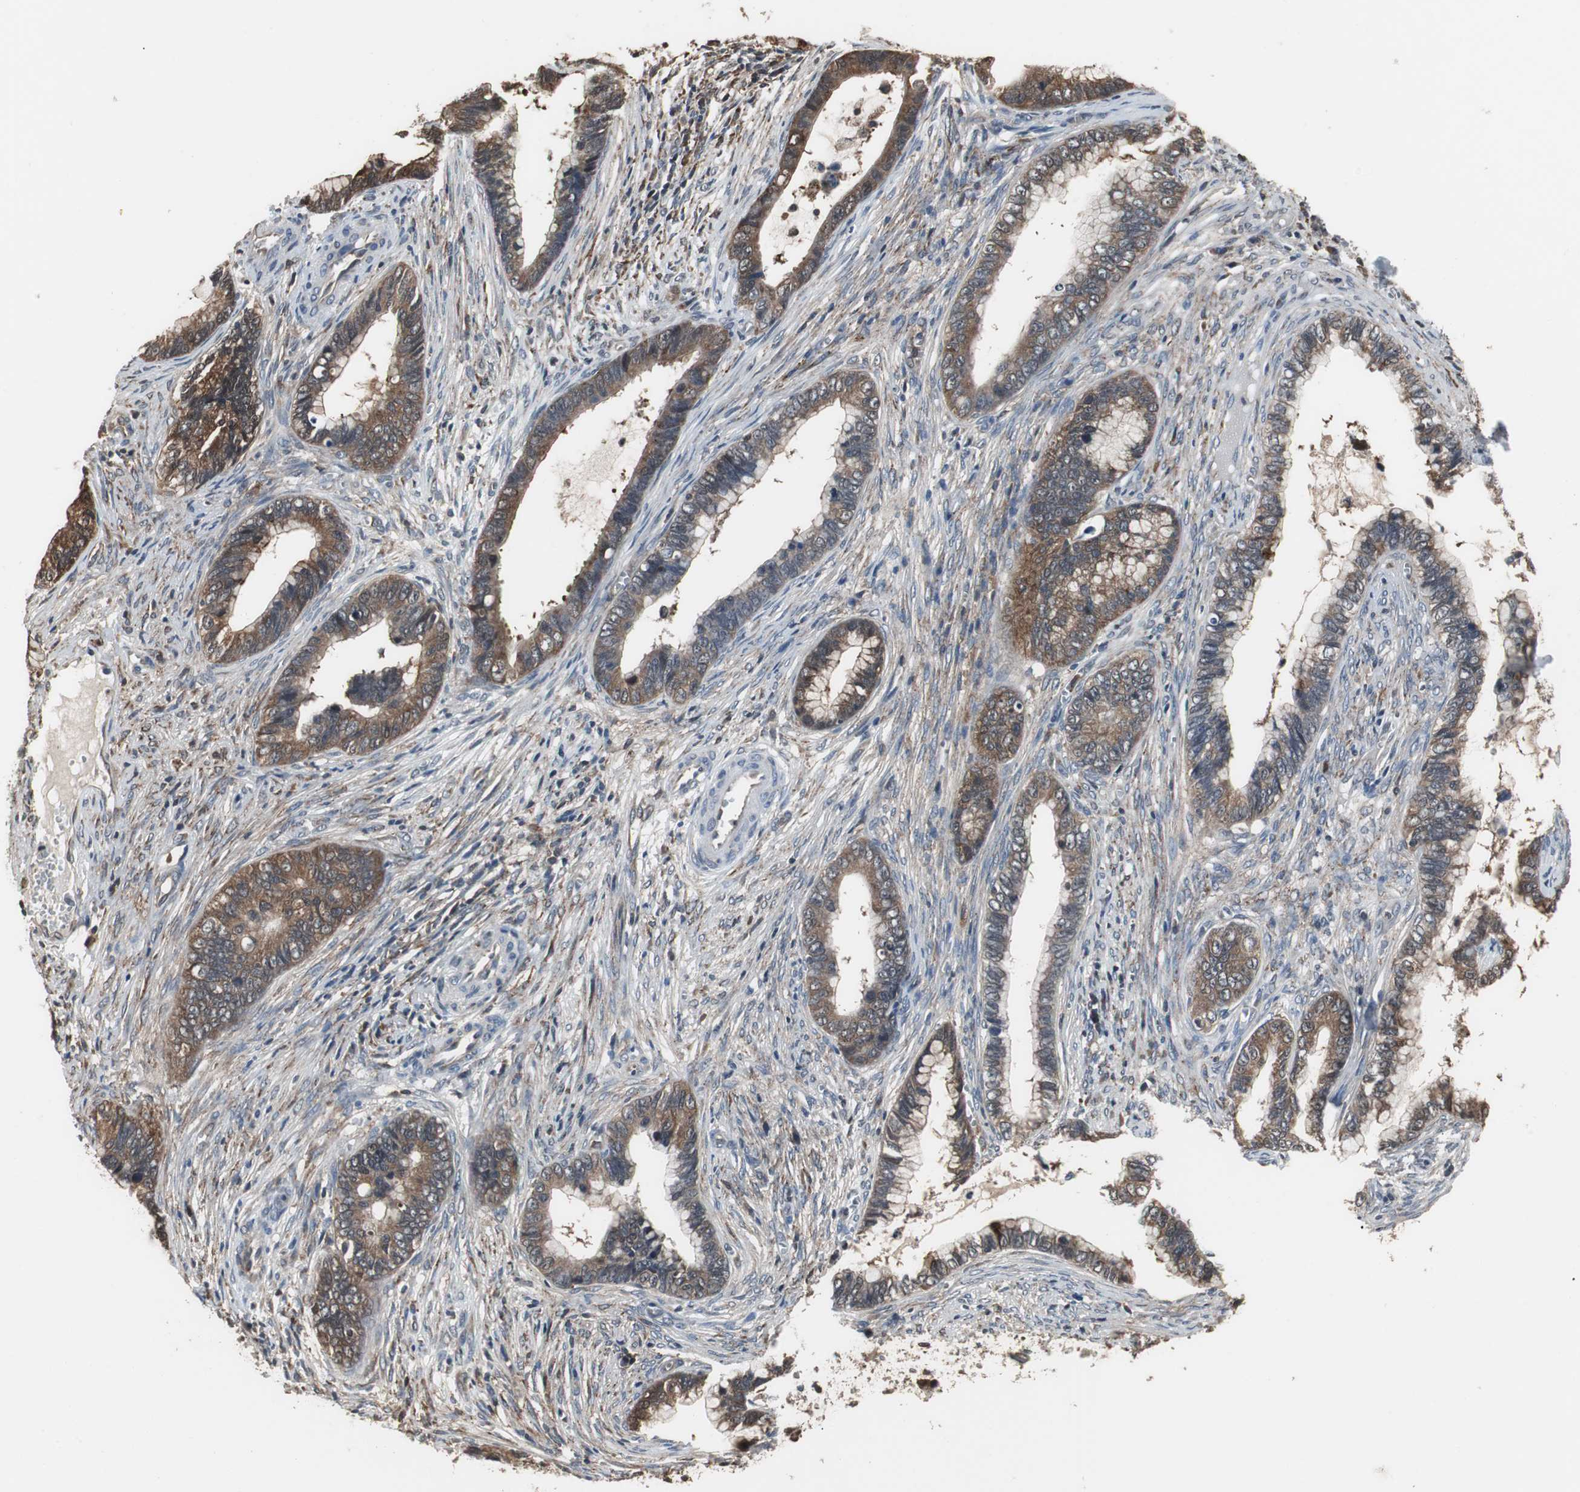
{"staining": {"intensity": "strong", "quantity": ">75%", "location": "cytoplasmic/membranous"}, "tissue": "cervical cancer", "cell_type": "Tumor cells", "image_type": "cancer", "snomed": [{"axis": "morphology", "description": "Adenocarcinoma, NOS"}, {"axis": "topography", "description": "Cervix"}], "caption": "Human cervical cancer stained for a protein (brown) reveals strong cytoplasmic/membranous positive positivity in approximately >75% of tumor cells.", "gene": "ZSCAN22", "patient": {"sex": "female", "age": 44}}